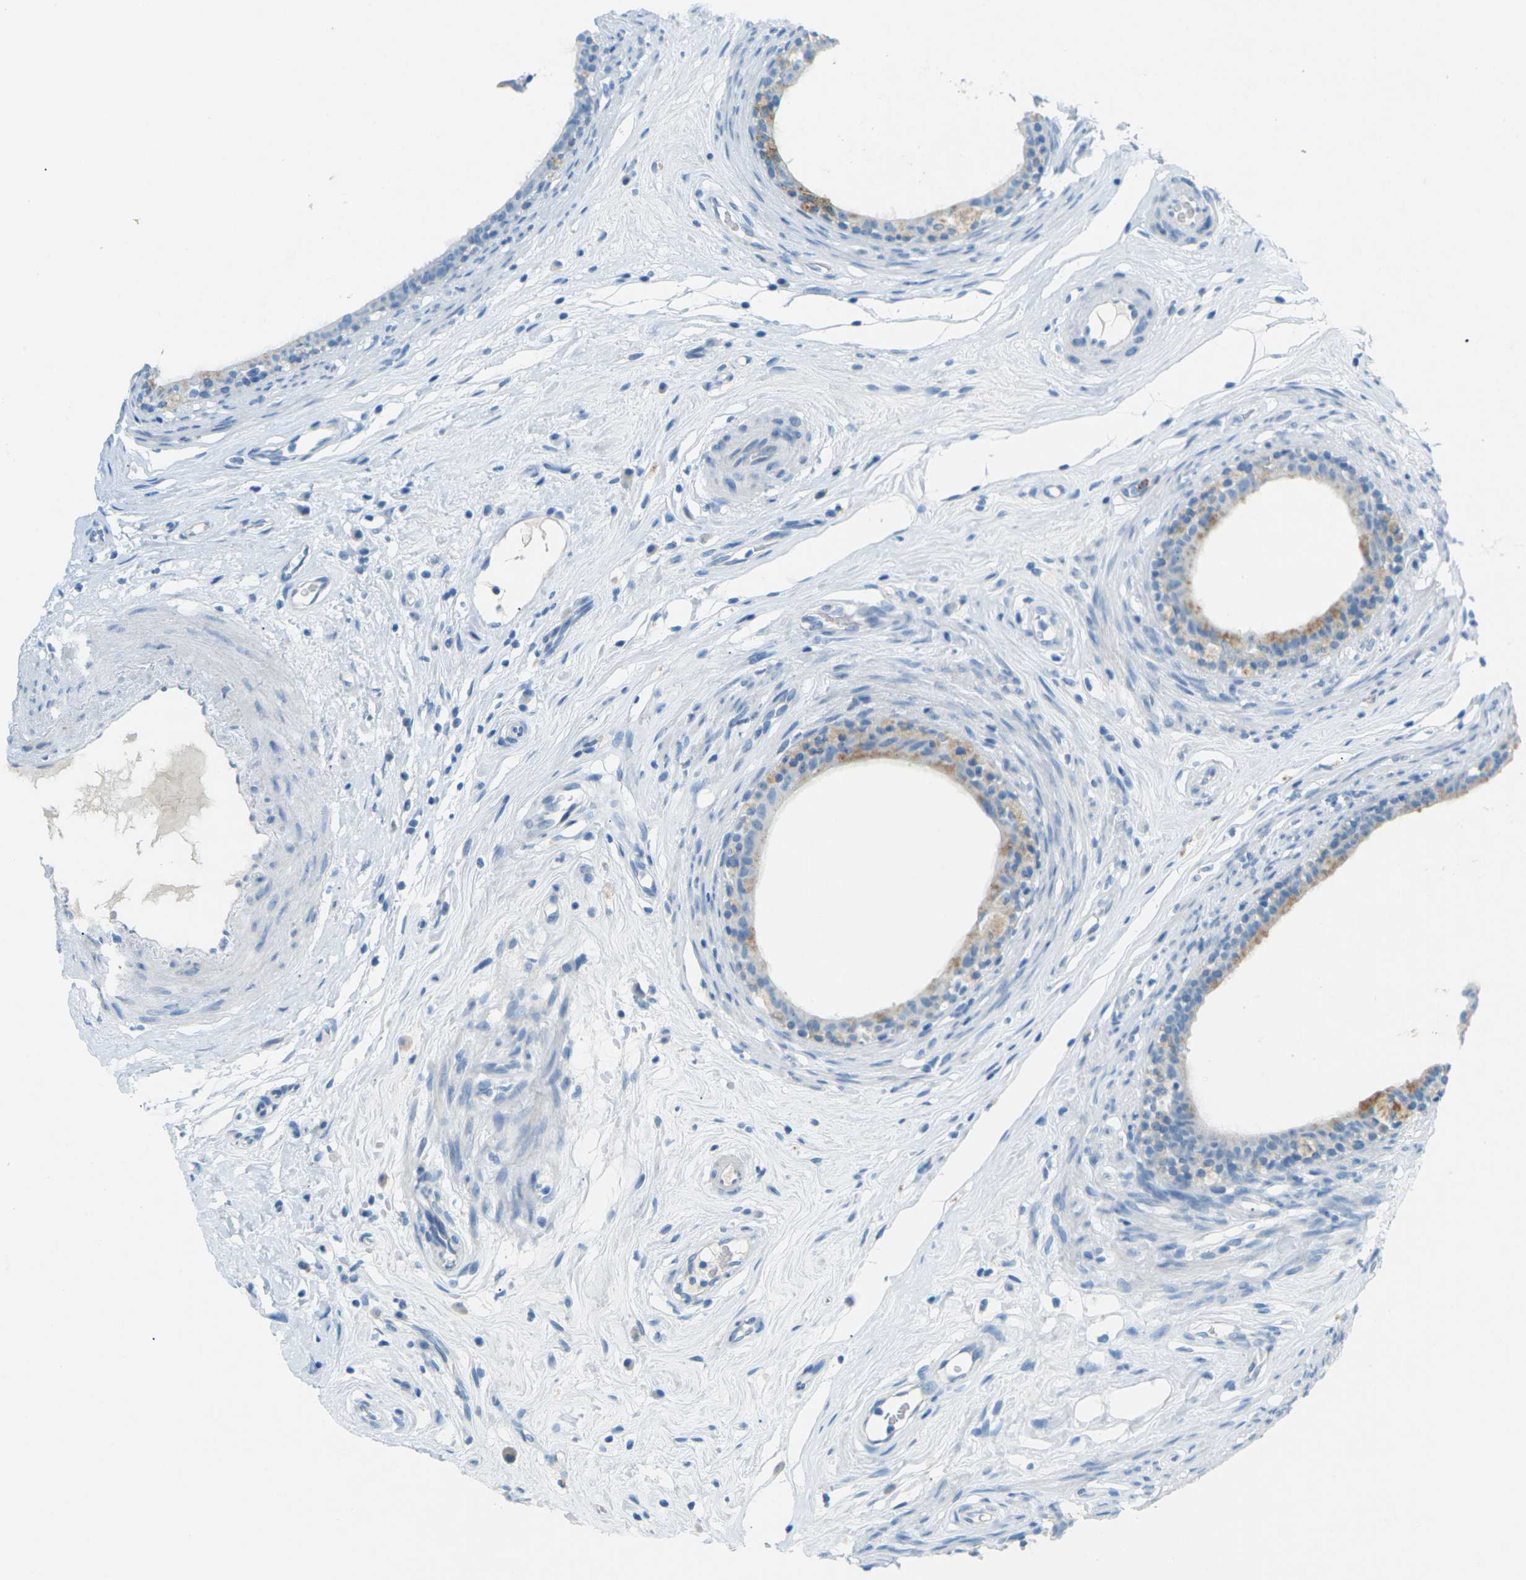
{"staining": {"intensity": "weak", "quantity": "<25%", "location": "cytoplasmic/membranous"}, "tissue": "epididymis", "cell_type": "Glandular cells", "image_type": "normal", "snomed": [{"axis": "morphology", "description": "Normal tissue, NOS"}, {"axis": "morphology", "description": "Inflammation, NOS"}, {"axis": "topography", "description": "Epididymis"}], "caption": "DAB (3,3'-diaminobenzidine) immunohistochemical staining of normal human epididymis shows no significant positivity in glandular cells. The staining was performed using DAB to visualize the protein expression in brown, while the nuclei were stained in blue with hematoxylin (Magnification: 20x).", "gene": "CDH16", "patient": {"sex": "male", "age": 84}}